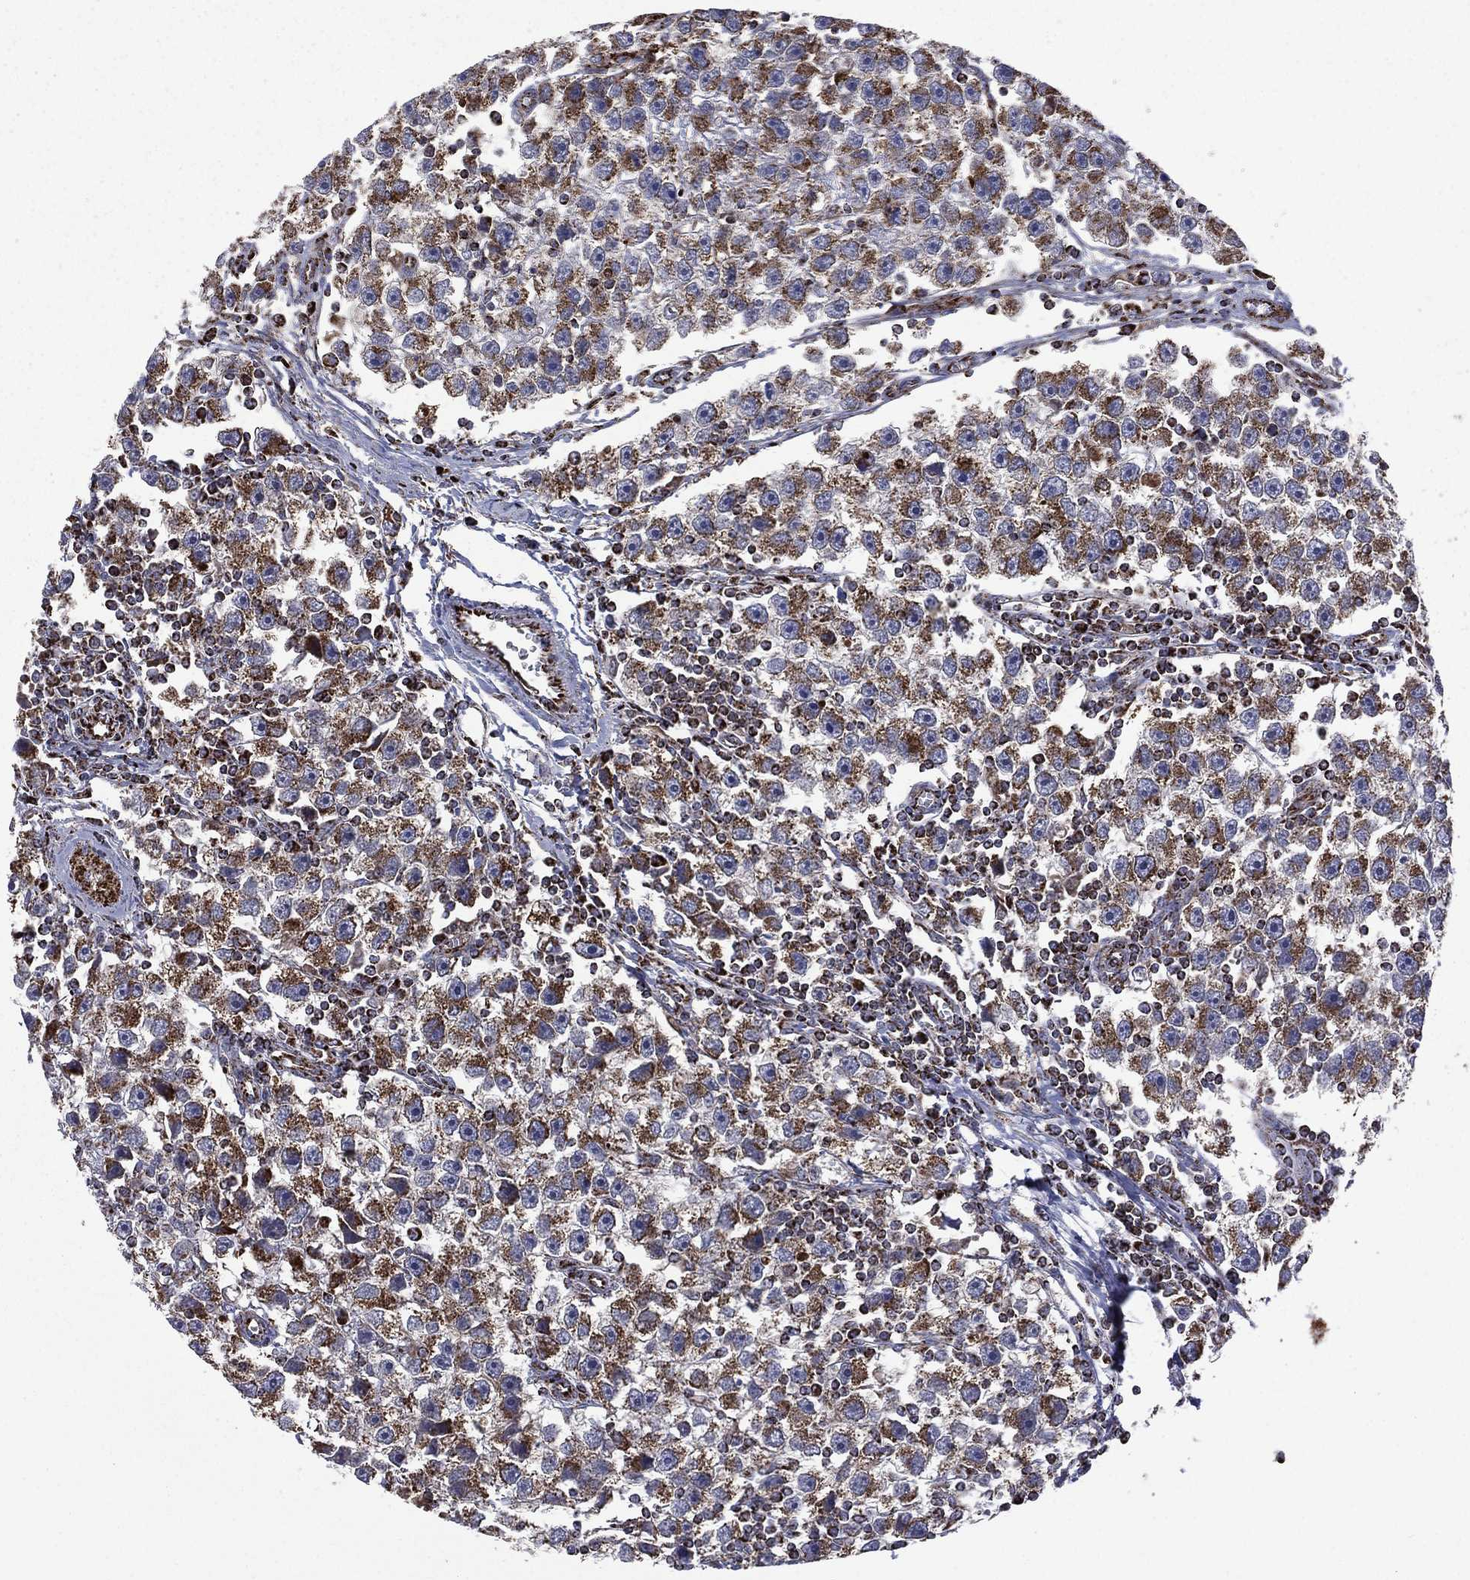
{"staining": {"intensity": "moderate", "quantity": ">75%", "location": "cytoplasmic/membranous"}, "tissue": "testis cancer", "cell_type": "Tumor cells", "image_type": "cancer", "snomed": [{"axis": "morphology", "description": "Seminoma, NOS"}, {"axis": "topography", "description": "Testis"}], "caption": "Testis cancer tissue displays moderate cytoplasmic/membranous staining in approximately >75% of tumor cells, visualized by immunohistochemistry.", "gene": "GOT2", "patient": {"sex": "male", "age": 30}}